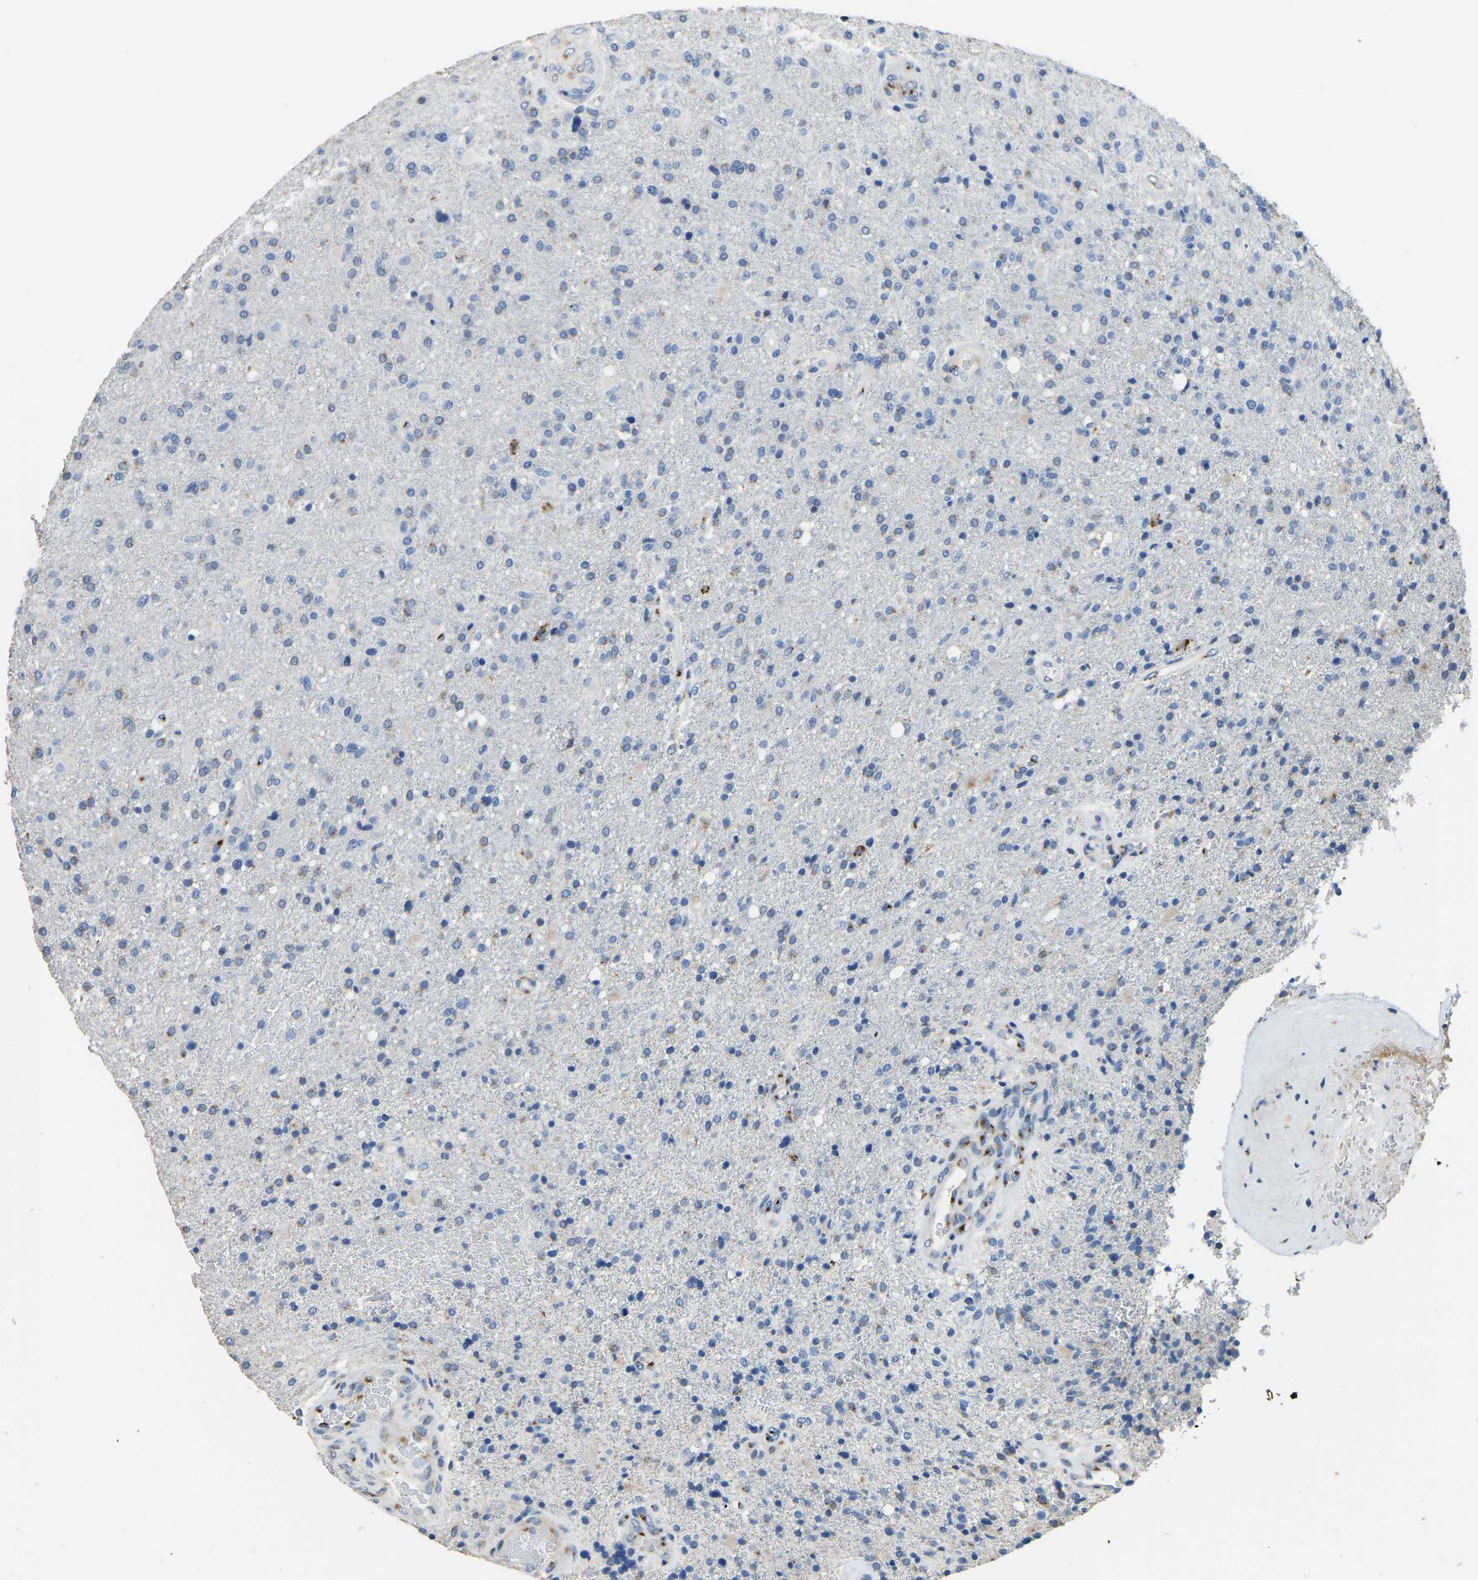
{"staining": {"intensity": "negative", "quantity": "none", "location": "none"}, "tissue": "glioma", "cell_type": "Tumor cells", "image_type": "cancer", "snomed": [{"axis": "morphology", "description": "Glioma, malignant, High grade"}, {"axis": "topography", "description": "Brain"}], "caption": "A high-resolution photomicrograph shows immunohistochemistry staining of glioma, which demonstrates no significant expression in tumor cells.", "gene": "FAM174A", "patient": {"sex": "male", "age": 72}}